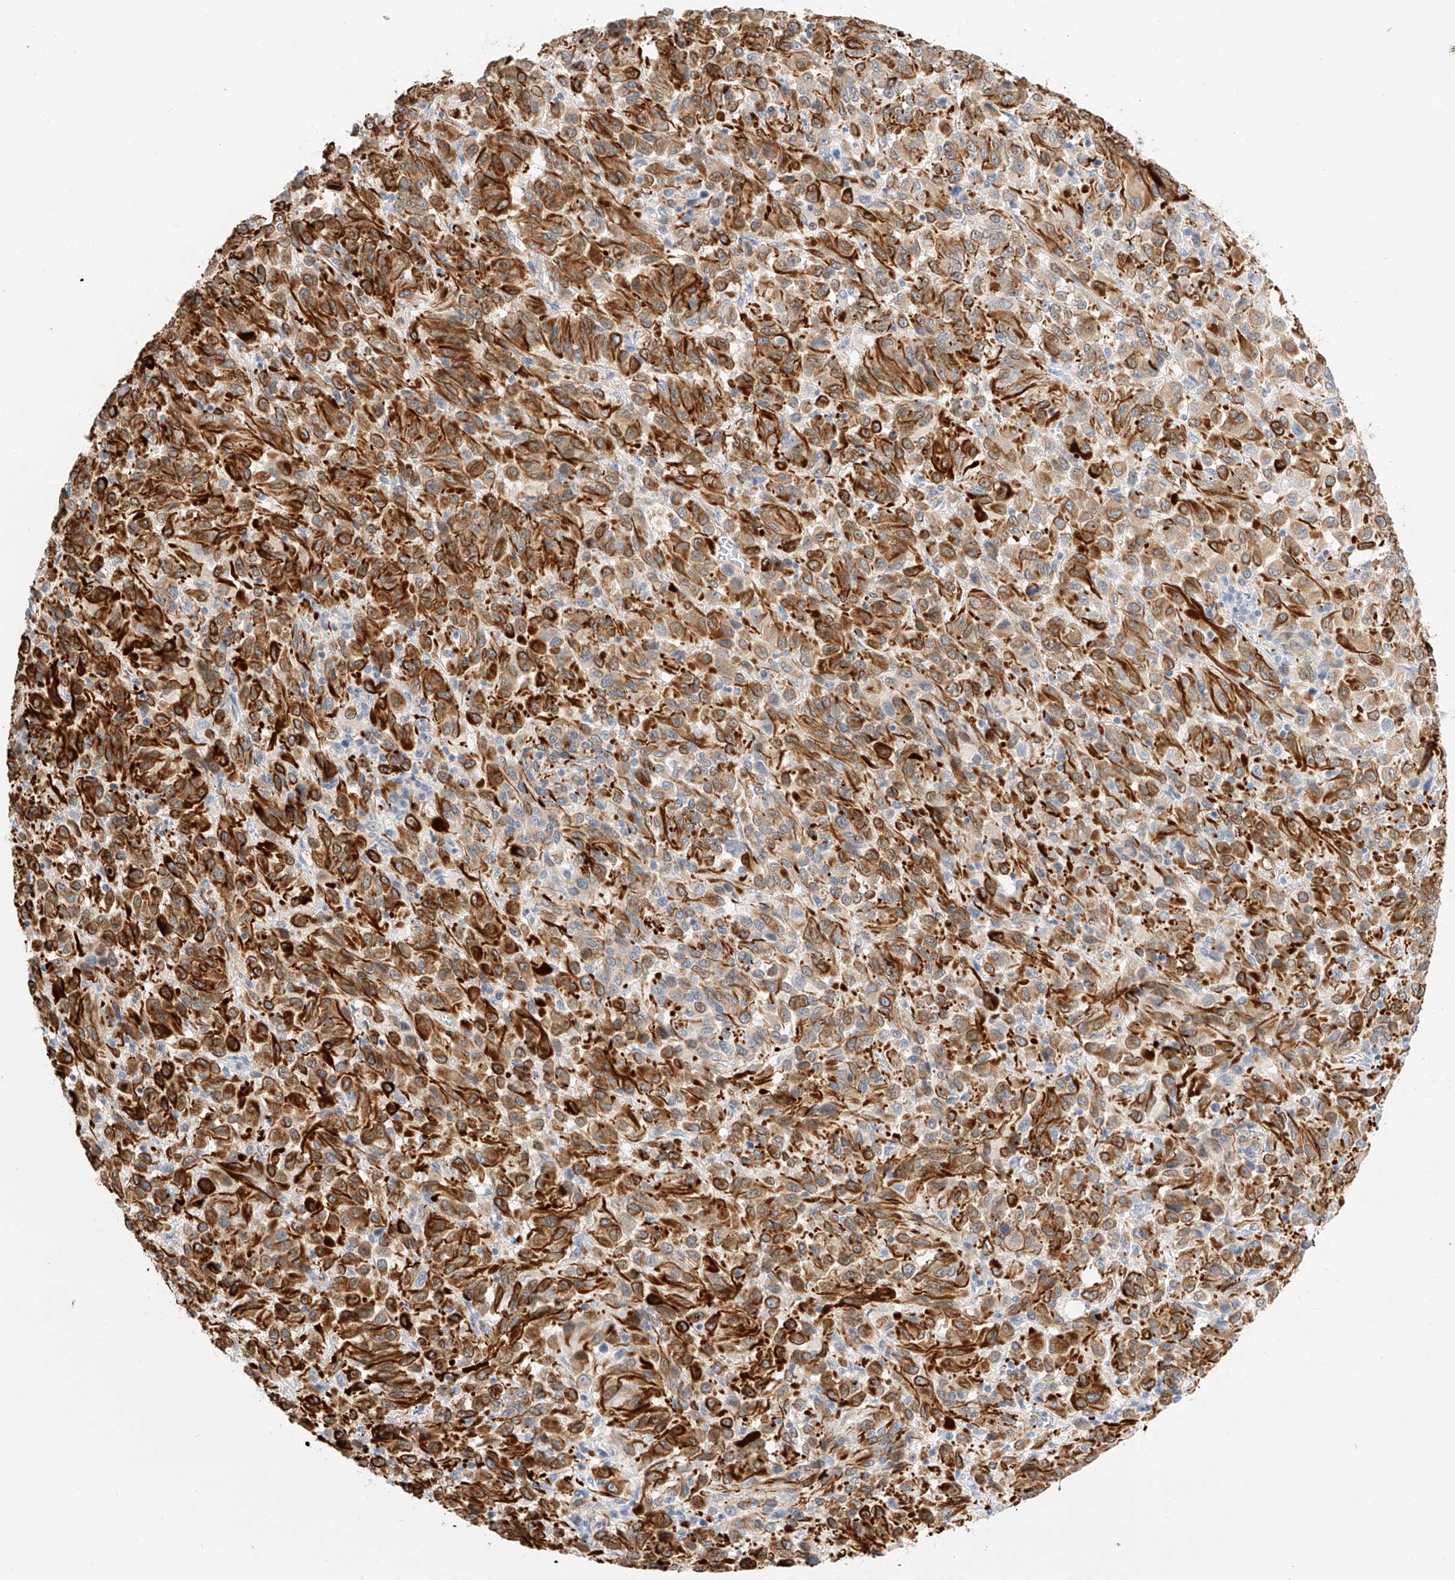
{"staining": {"intensity": "strong", "quantity": "25%-75%", "location": "cytoplasmic/membranous"}, "tissue": "melanoma", "cell_type": "Tumor cells", "image_type": "cancer", "snomed": [{"axis": "morphology", "description": "Malignant melanoma, Metastatic site"}, {"axis": "topography", "description": "Lung"}], "caption": "There is high levels of strong cytoplasmic/membranous expression in tumor cells of melanoma, as demonstrated by immunohistochemical staining (brown color).", "gene": "CDCP2", "patient": {"sex": "male", "age": 64}}